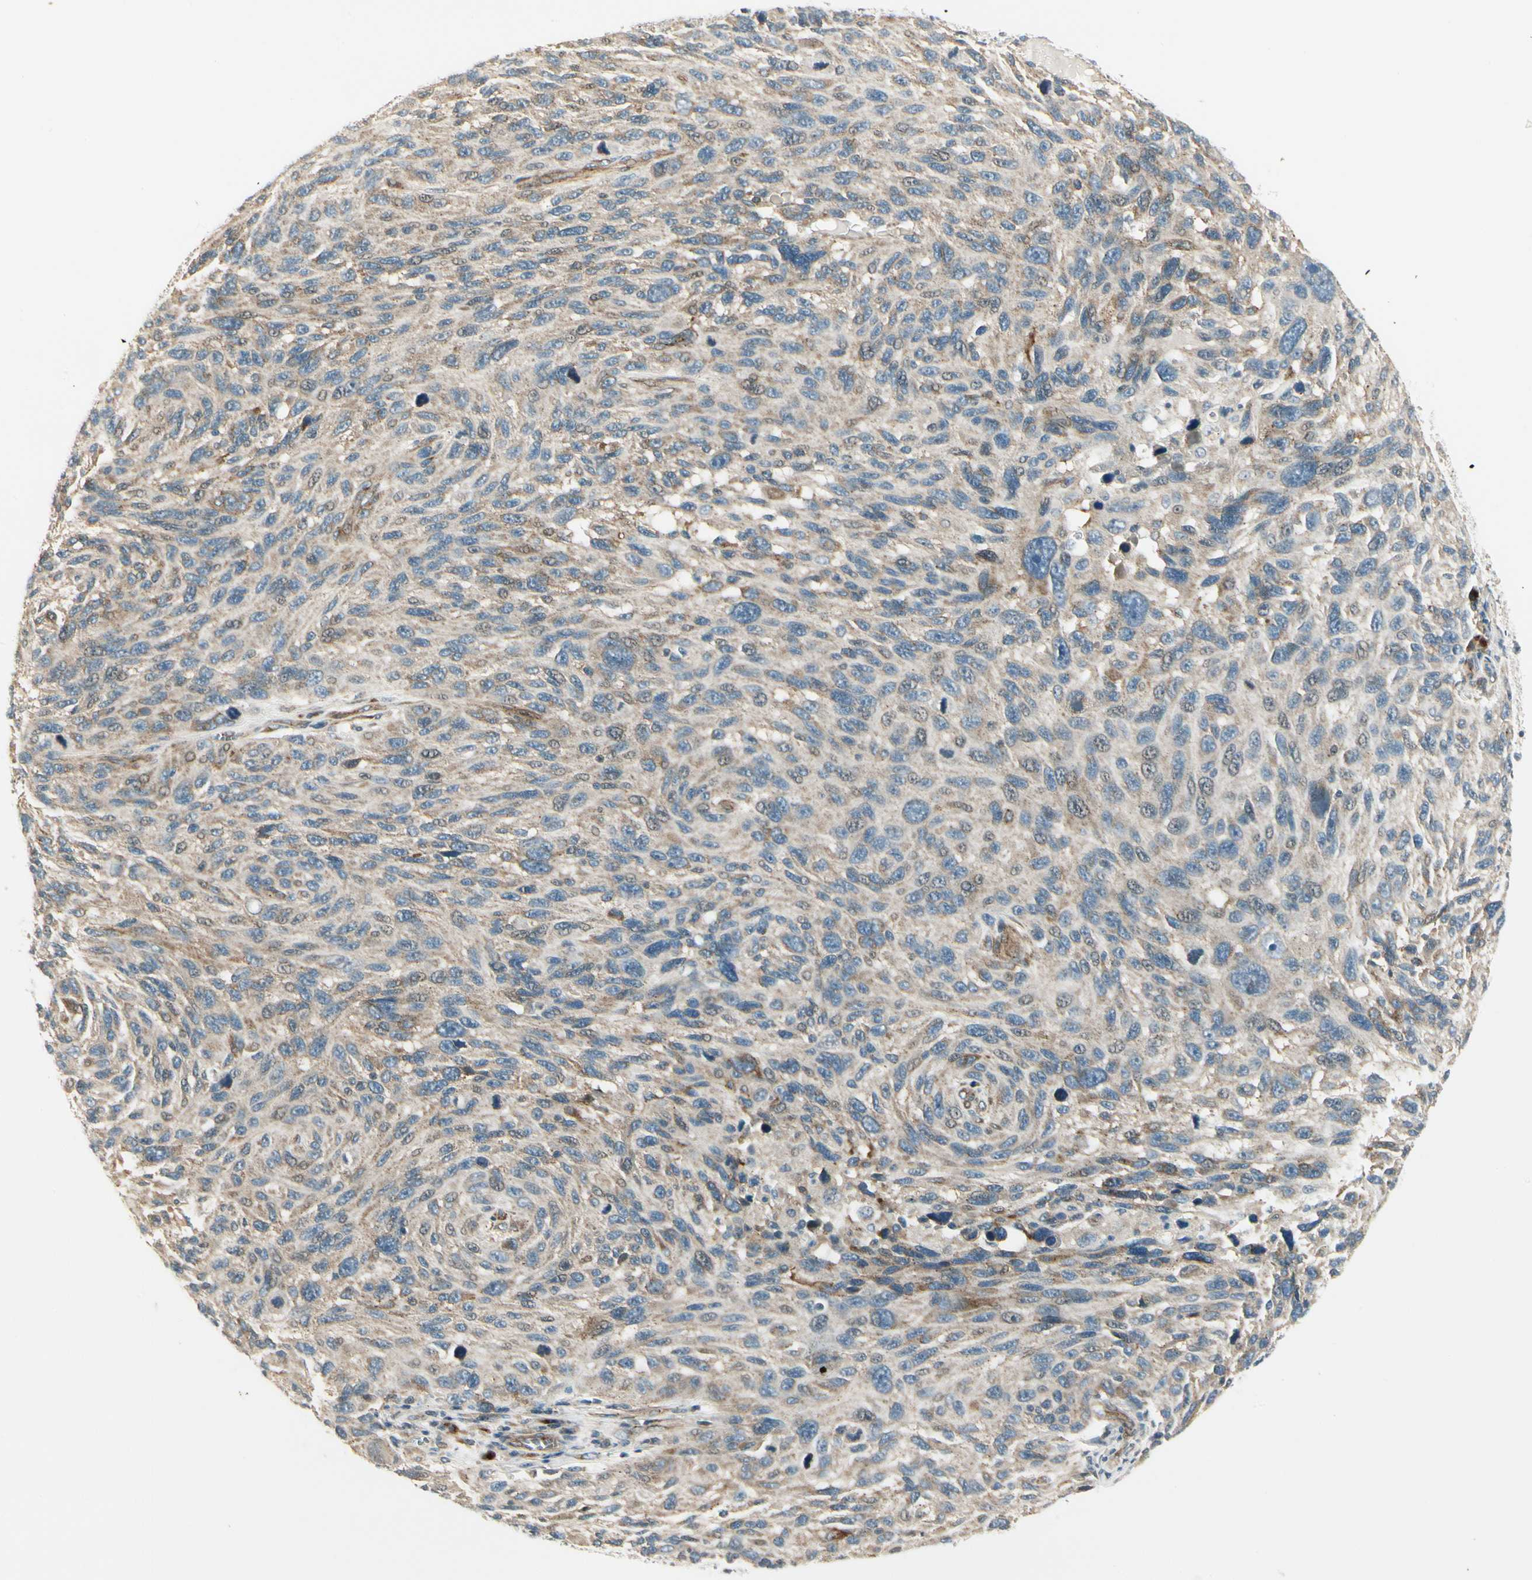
{"staining": {"intensity": "weak", "quantity": ">75%", "location": "cytoplasmic/membranous"}, "tissue": "melanoma", "cell_type": "Tumor cells", "image_type": "cancer", "snomed": [{"axis": "morphology", "description": "Malignant melanoma, NOS"}, {"axis": "topography", "description": "Skin"}], "caption": "This image demonstrates immunohistochemistry (IHC) staining of malignant melanoma, with low weak cytoplasmic/membranous expression in approximately >75% of tumor cells.", "gene": "MANSC1", "patient": {"sex": "male", "age": 53}}